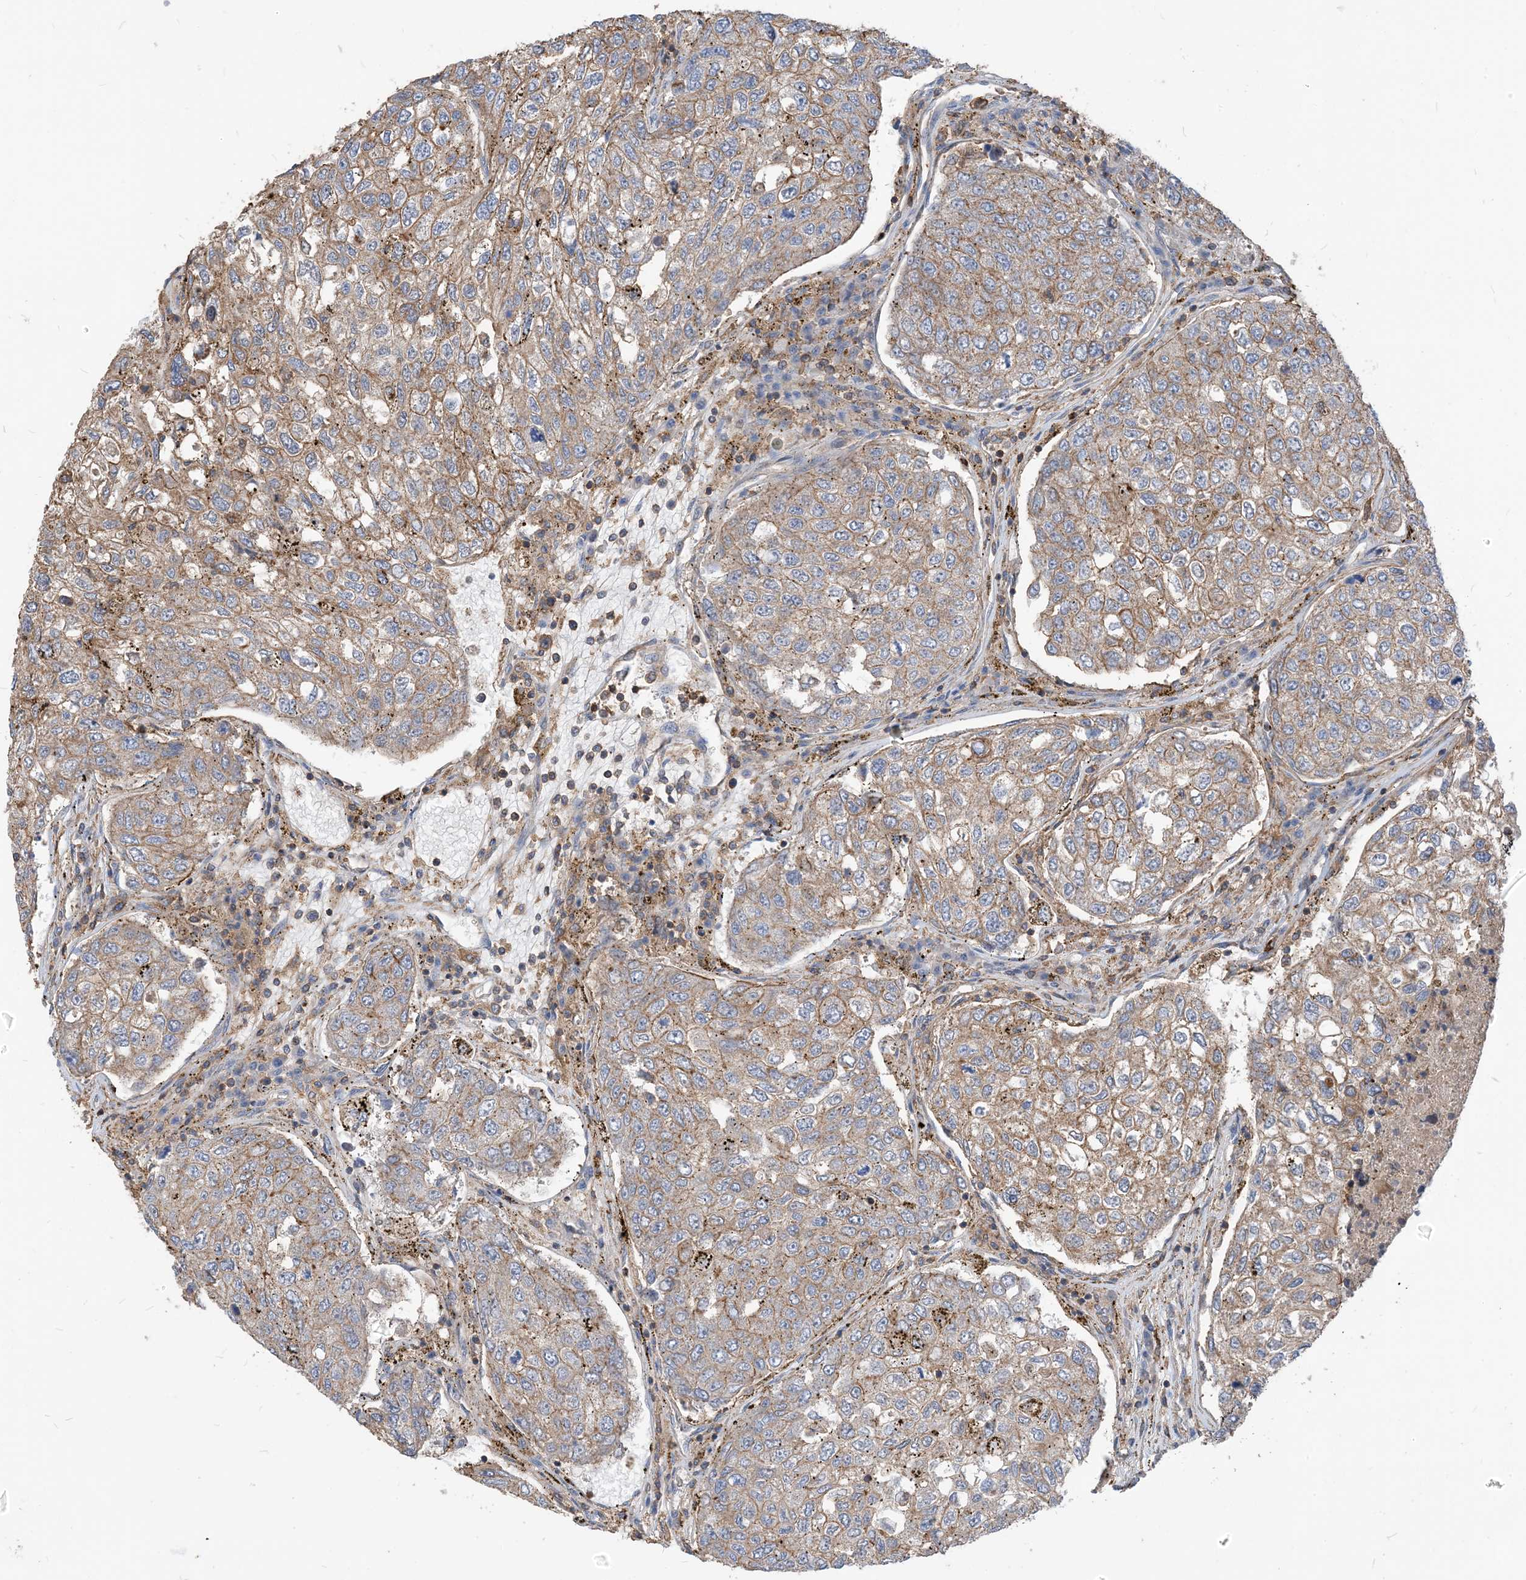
{"staining": {"intensity": "moderate", "quantity": "25%-75%", "location": "cytoplasmic/membranous"}, "tissue": "urothelial cancer", "cell_type": "Tumor cells", "image_type": "cancer", "snomed": [{"axis": "morphology", "description": "Urothelial carcinoma, High grade"}, {"axis": "topography", "description": "Lymph node"}, {"axis": "topography", "description": "Urinary bladder"}], "caption": "High-power microscopy captured an immunohistochemistry image of urothelial cancer, revealing moderate cytoplasmic/membranous expression in approximately 25%-75% of tumor cells. The staining was performed using DAB, with brown indicating positive protein expression. Nuclei are stained blue with hematoxylin.", "gene": "PARVG", "patient": {"sex": "male", "age": 51}}